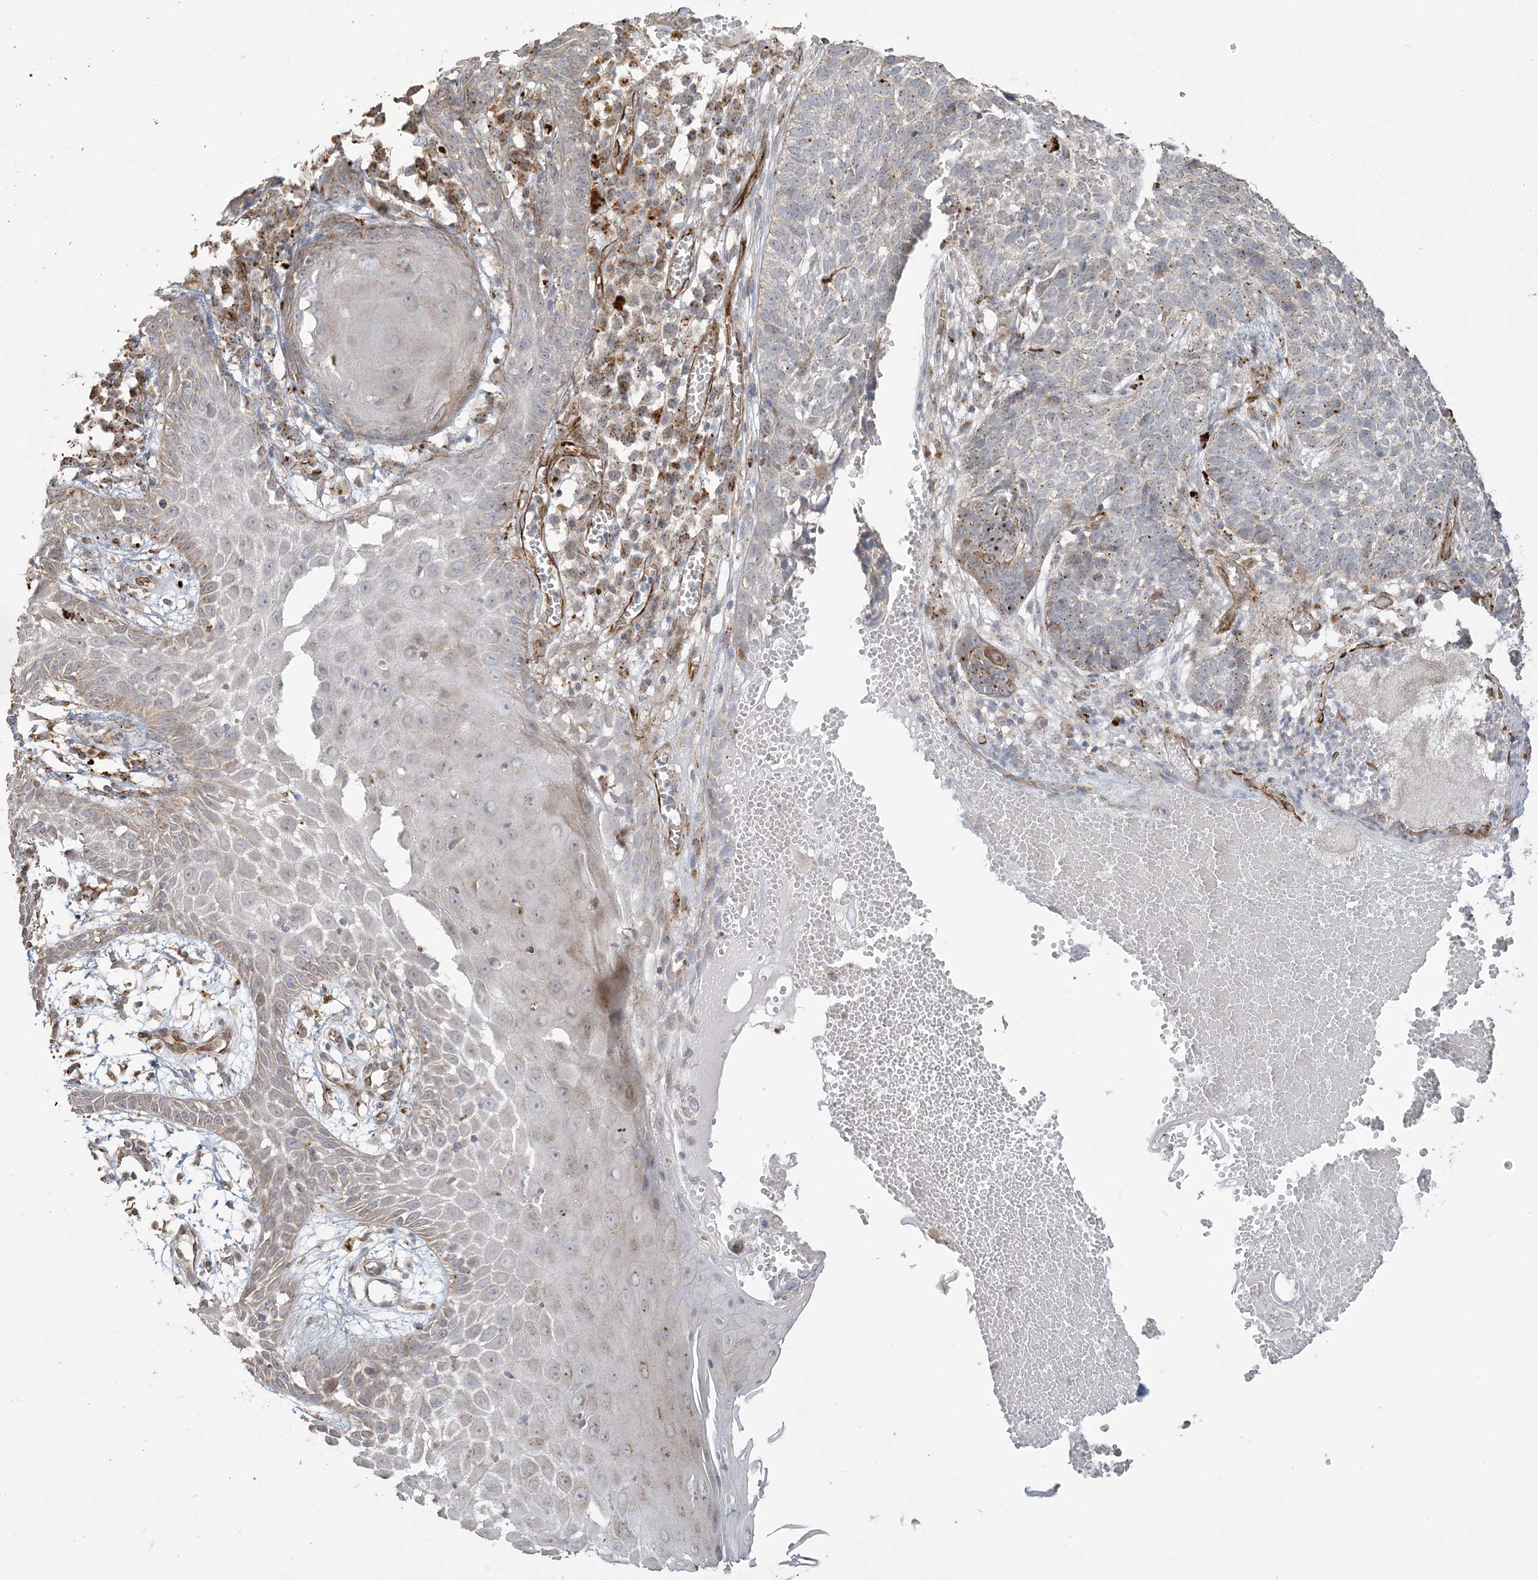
{"staining": {"intensity": "weak", "quantity": "<25%", "location": "cytoplasmic/membranous"}, "tissue": "skin cancer", "cell_type": "Tumor cells", "image_type": "cancer", "snomed": [{"axis": "morphology", "description": "Basal cell carcinoma"}, {"axis": "topography", "description": "Skin"}], "caption": "High magnification brightfield microscopy of skin cancer stained with DAB (brown) and counterstained with hematoxylin (blue): tumor cells show no significant expression.", "gene": "AGA", "patient": {"sex": "male", "age": 85}}